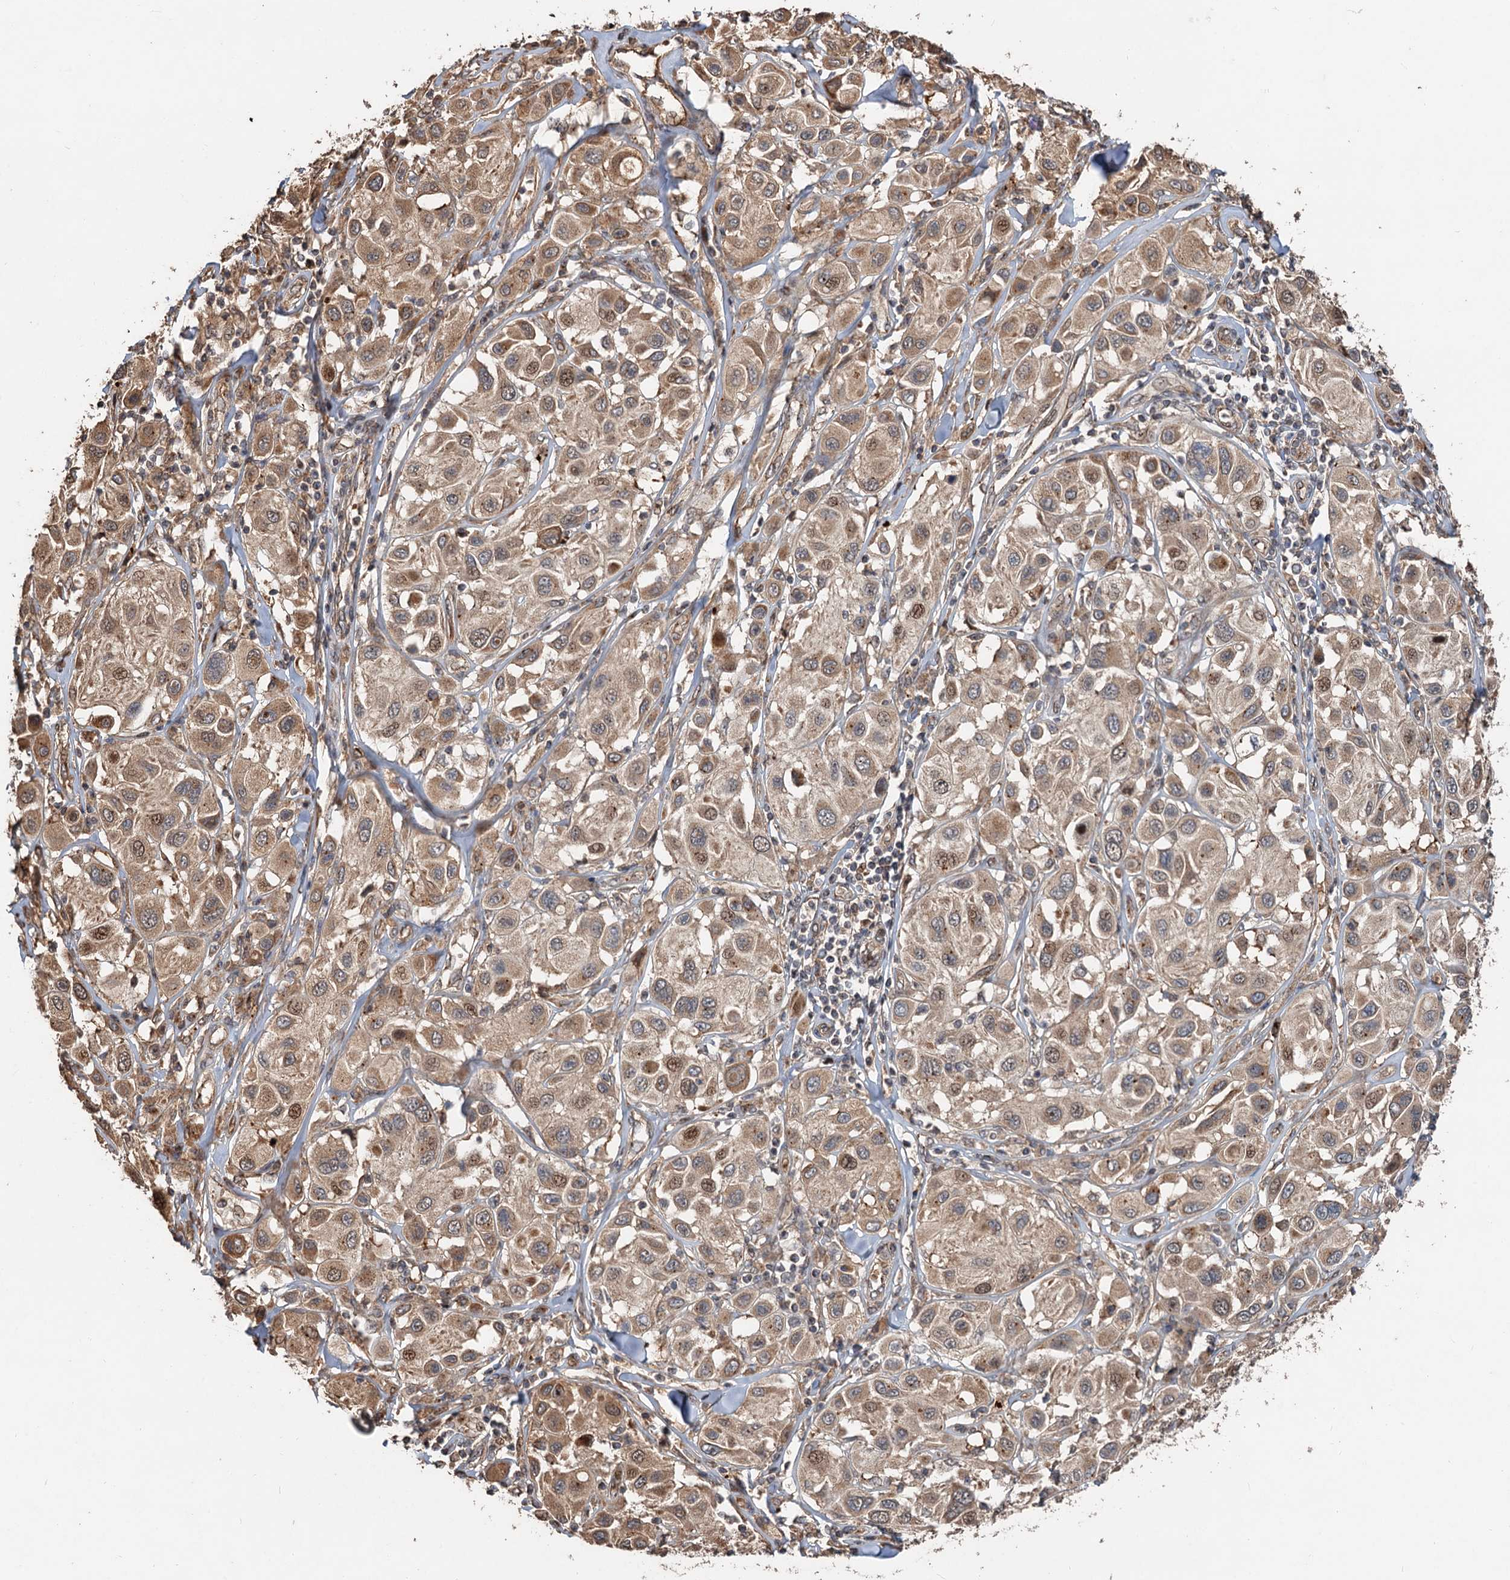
{"staining": {"intensity": "moderate", "quantity": ">75%", "location": "cytoplasmic/membranous,nuclear"}, "tissue": "melanoma", "cell_type": "Tumor cells", "image_type": "cancer", "snomed": [{"axis": "morphology", "description": "Malignant melanoma, Metastatic site"}, {"axis": "topography", "description": "Skin"}], "caption": "Malignant melanoma (metastatic site) stained with a protein marker exhibits moderate staining in tumor cells.", "gene": "DEXI", "patient": {"sex": "male", "age": 41}}